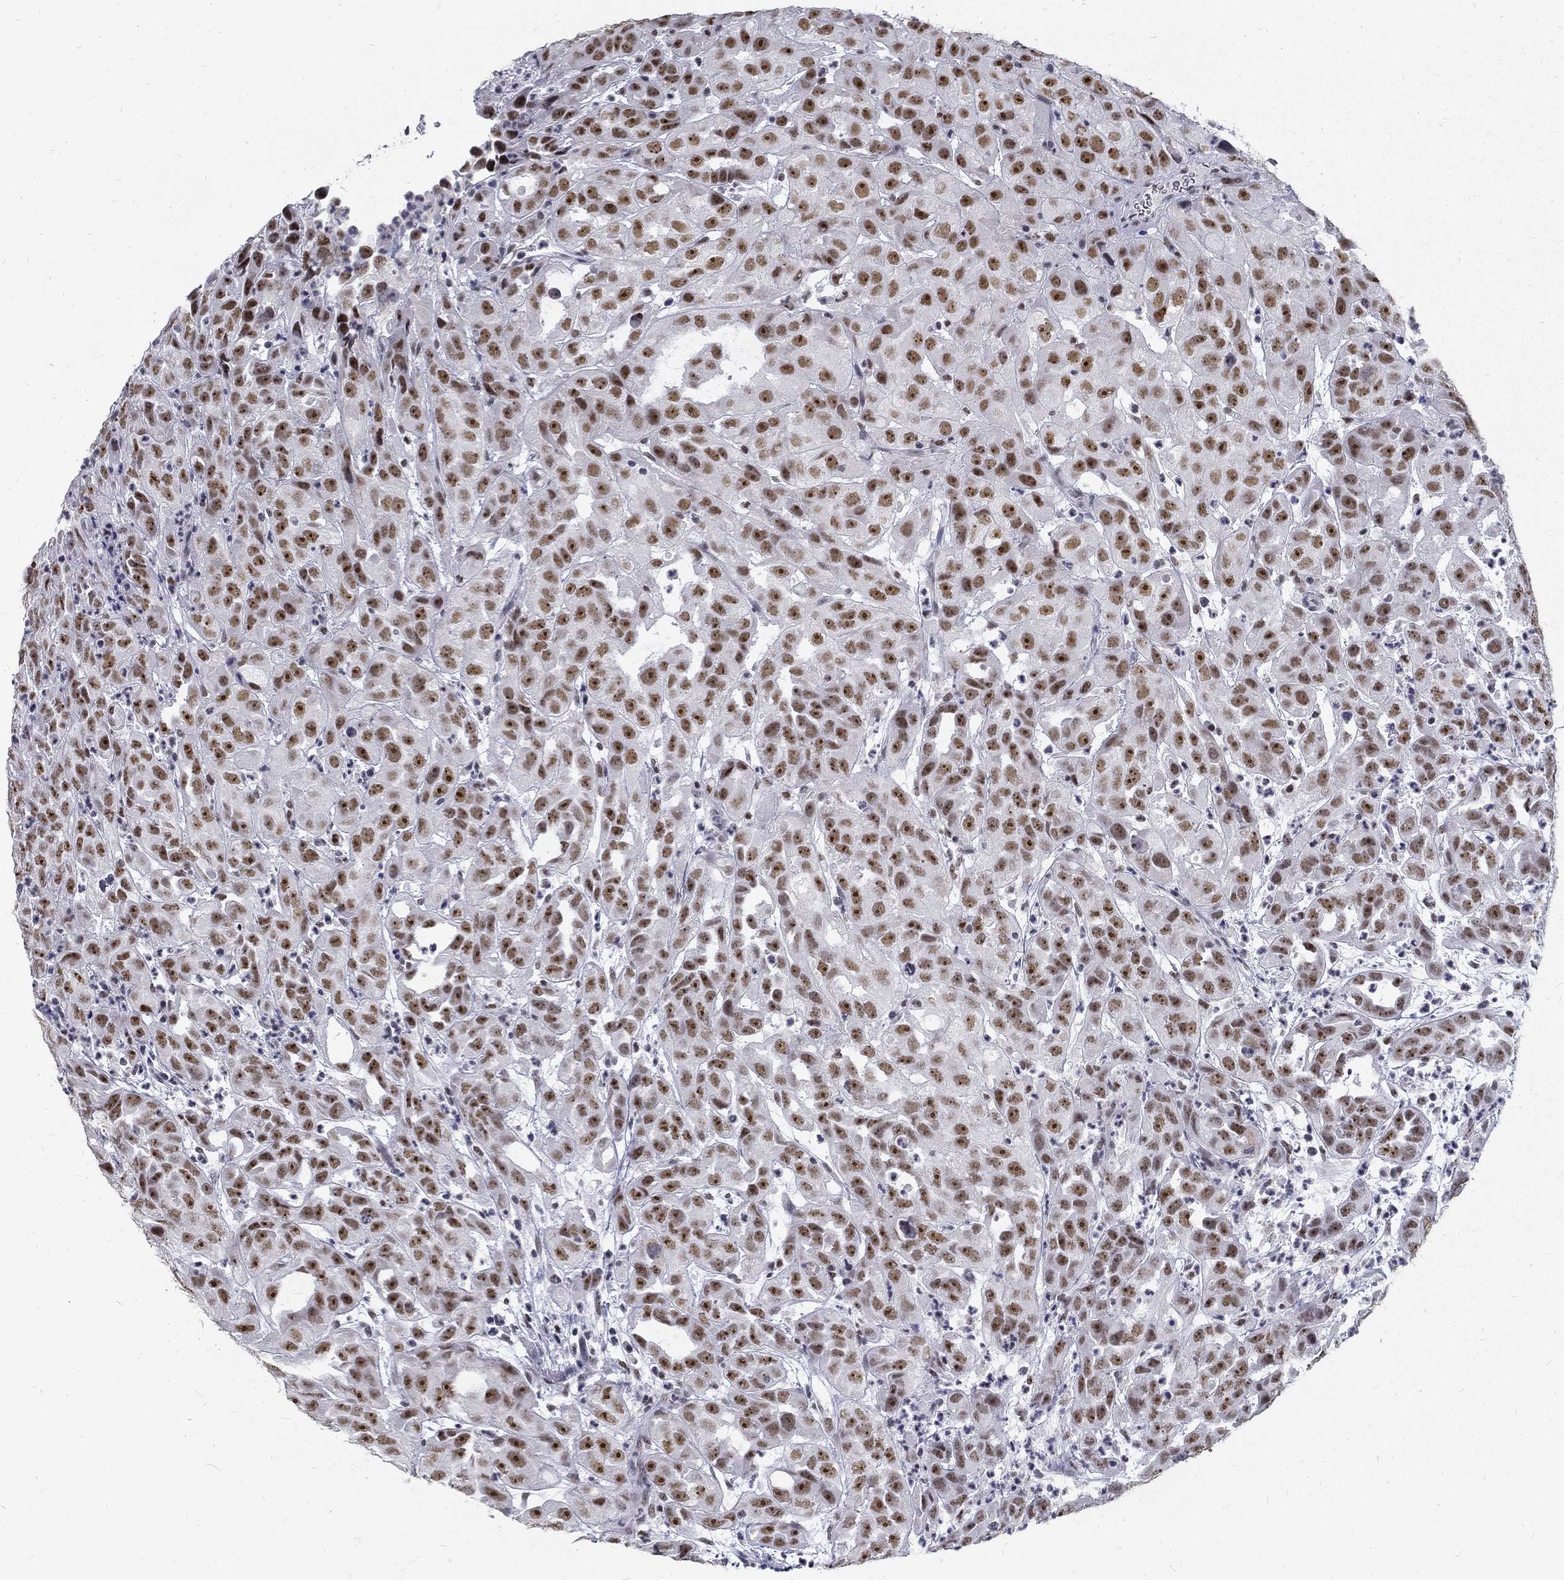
{"staining": {"intensity": "moderate", "quantity": ">75%", "location": "nuclear"}, "tissue": "urothelial cancer", "cell_type": "Tumor cells", "image_type": "cancer", "snomed": [{"axis": "morphology", "description": "Urothelial carcinoma, High grade"}, {"axis": "topography", "description": "Urinary bladder"}], "caption": "IHC photomicrograph of neoplastic tissue: urothelial cancer stained using immunohistochemistry (IHC) shows medium levels of moderate protein expression localized specifically in the nuclear of tumor cells, appearing as a nuclear brown color.", "gene": "SNORC", "patient": {"sex": "female", "age": 41}}